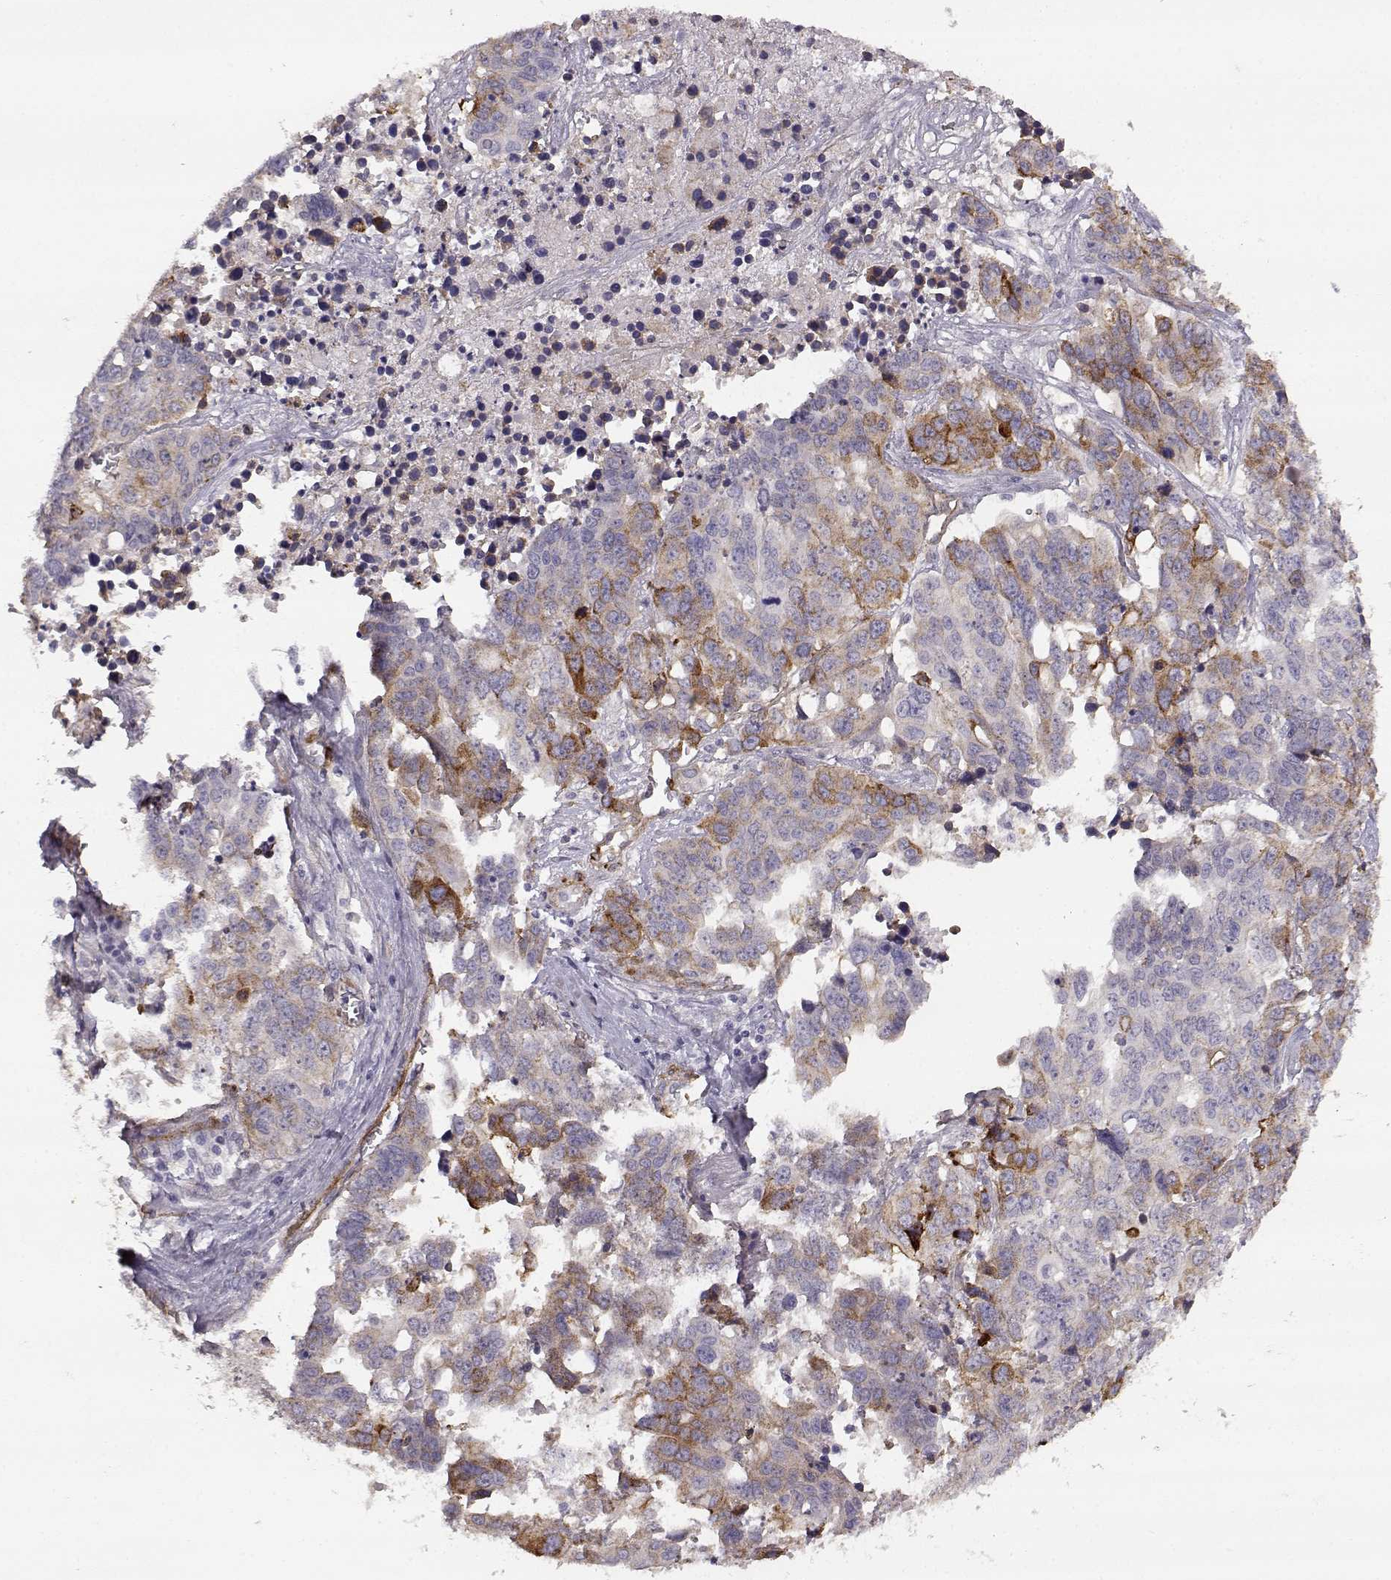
{"staining": {"intensity": "moderate", "quantity": "<25%", "location": "cytoplasmic/membranous"}, "tissue": "ovarian cancer", "cell_type": "Tumor cells", "image_type": "cancer", "snomed": [{"axis": "morphology", "description": "Carcinoma, endometroid"}, {"axis": "topography", "description": "Ovary"}], "caption": "Protein staining shows moderate cytoplasmic/membranous expression in about <25% of tumor cells in ovarian cancer (endometroid carcinoma).", "gene": "LAMC1", "patient": {"sex": "female", "age": 78}}